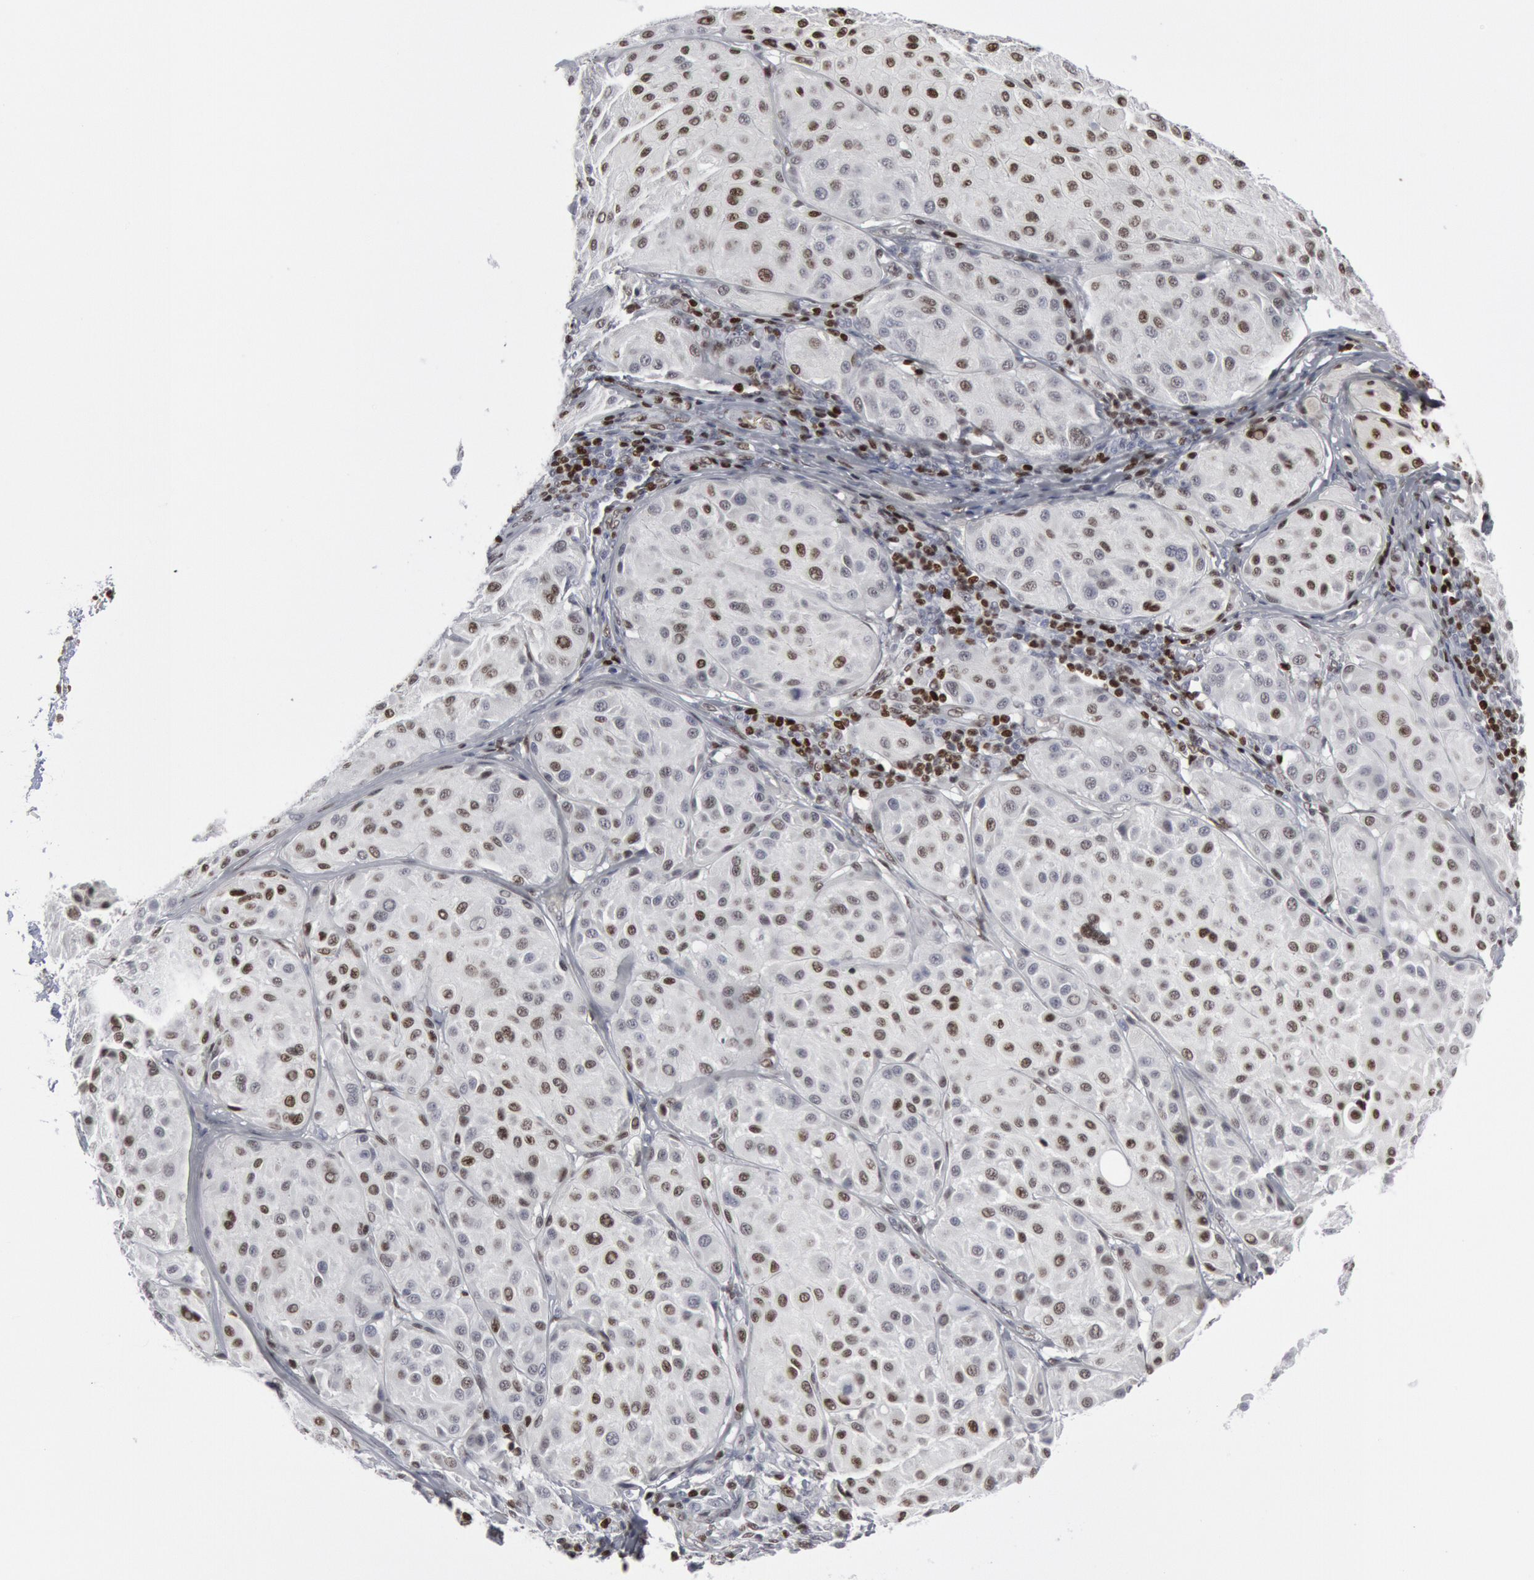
{"staining": {"intensity": "weak", "quantity": "<25%", "location": "nuclear"}, "tissue": "melanoma", "cell_type": "Tumor cells", "image_type": "cancer", "snomed": [{"axis": "morphology", "description": "Malignant melanoma, NOS"}, {"axis": "topography", "description": "Skin"}], "caption": "Immunohistochemical staining of human malignant melanoma demonstrates no significant staining in tumor cells.", "gene": "MECP2", "patient": {"sex": "male", "age": 36}}